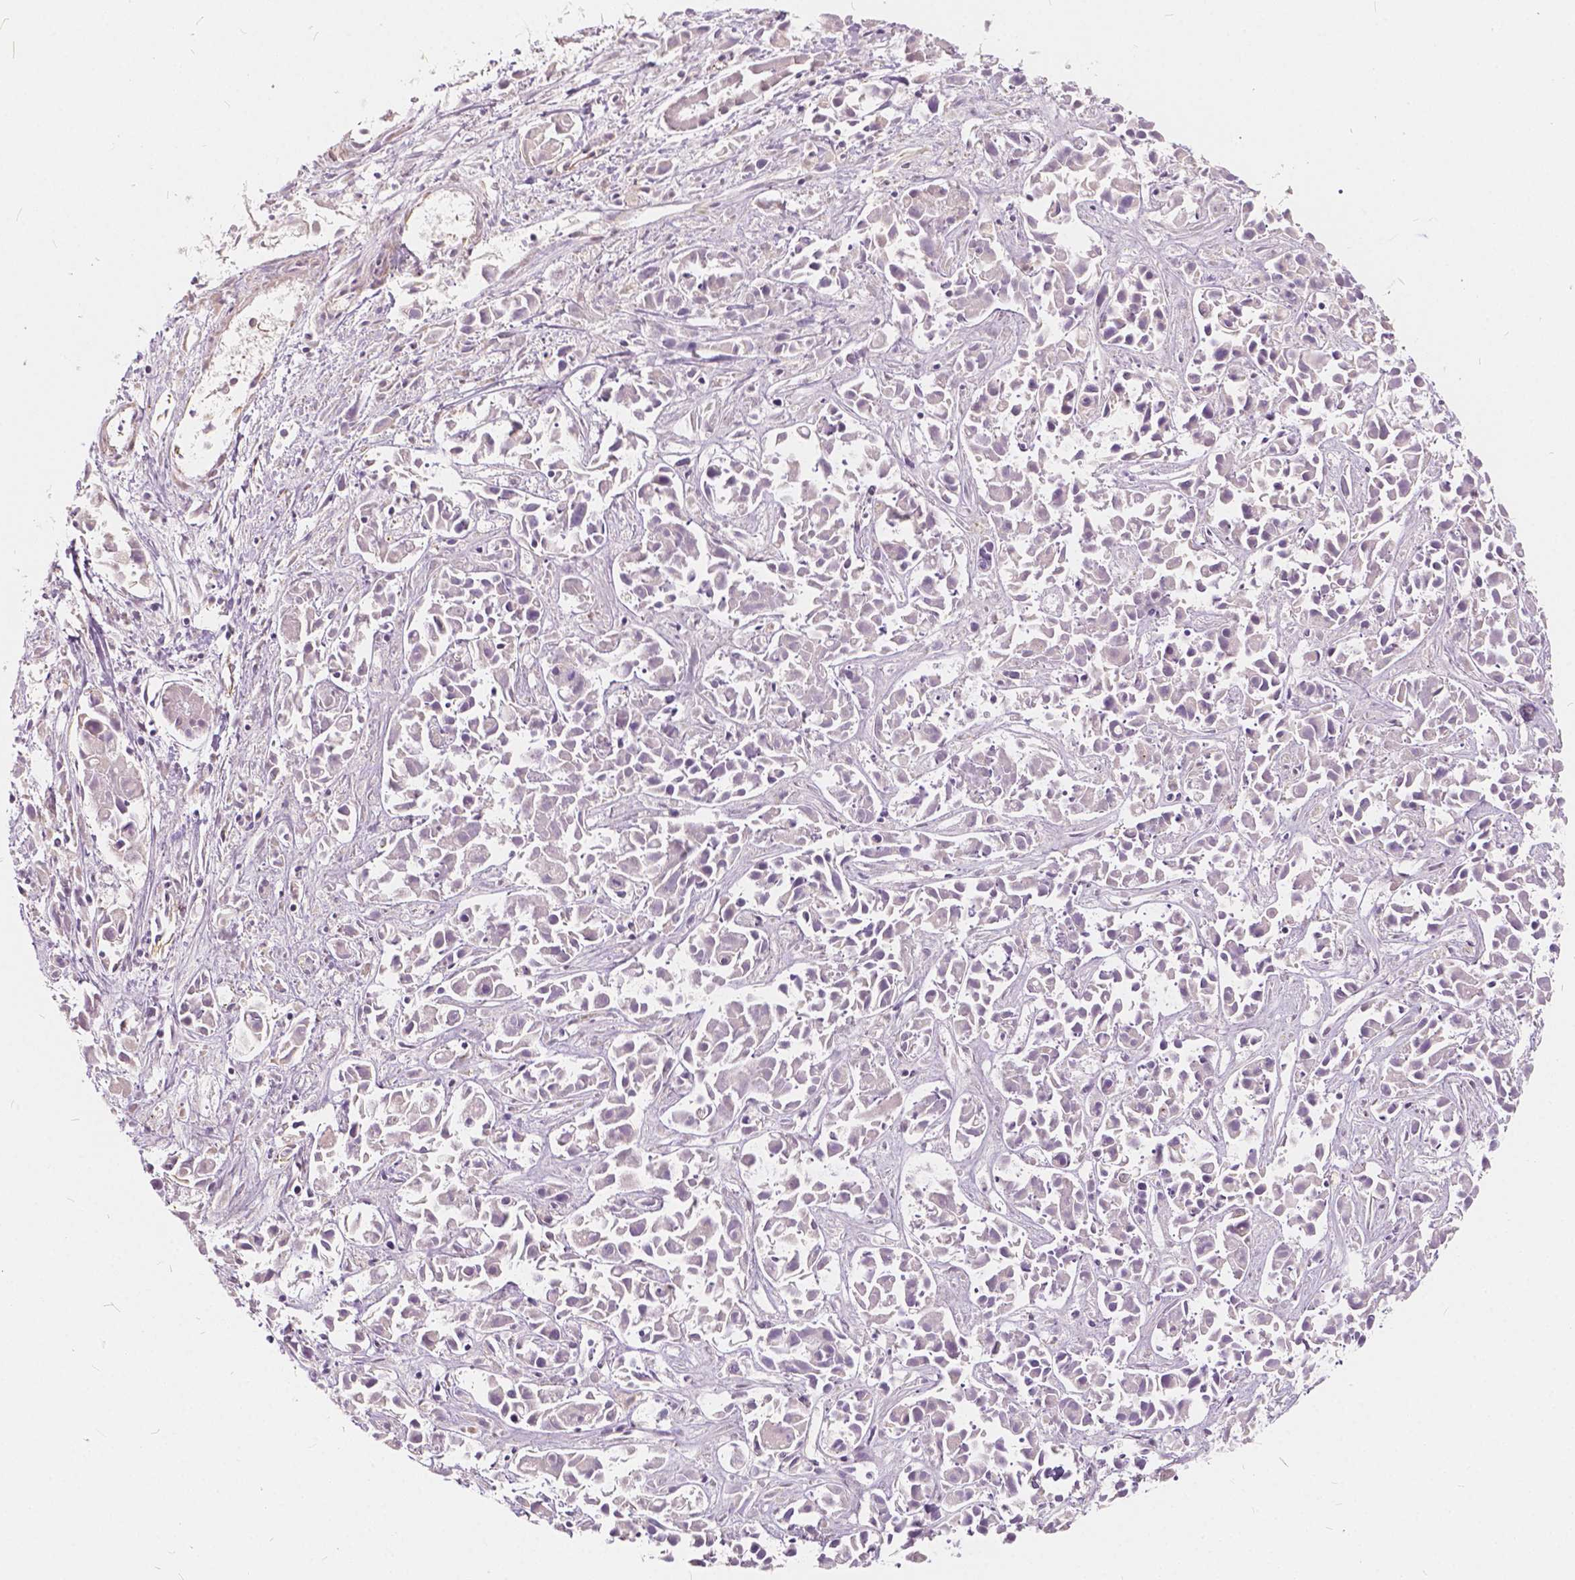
{"staining": {"intensity": "negative", "quantity": "none", "location": "none"}, "tissue": "liver cancer", "cell_type": "Tumor cells", "image_type": "cancer", "snomed": [{"axis": "morphology", "description": "Cholangiocarcinoma"}, {"axis": "topography", "description": "Liver"}], "caption": "Immunohistochemistry photomicrograph of neoplastic tissue: human cholangiocarcinoma (liver) stained with DAB (3,3'-diaminobenzidine) exhibits no significant protein positivity in tumor cells.", "gene": "KIAA0513", "patient": {"sex": "female", "age": 81}}